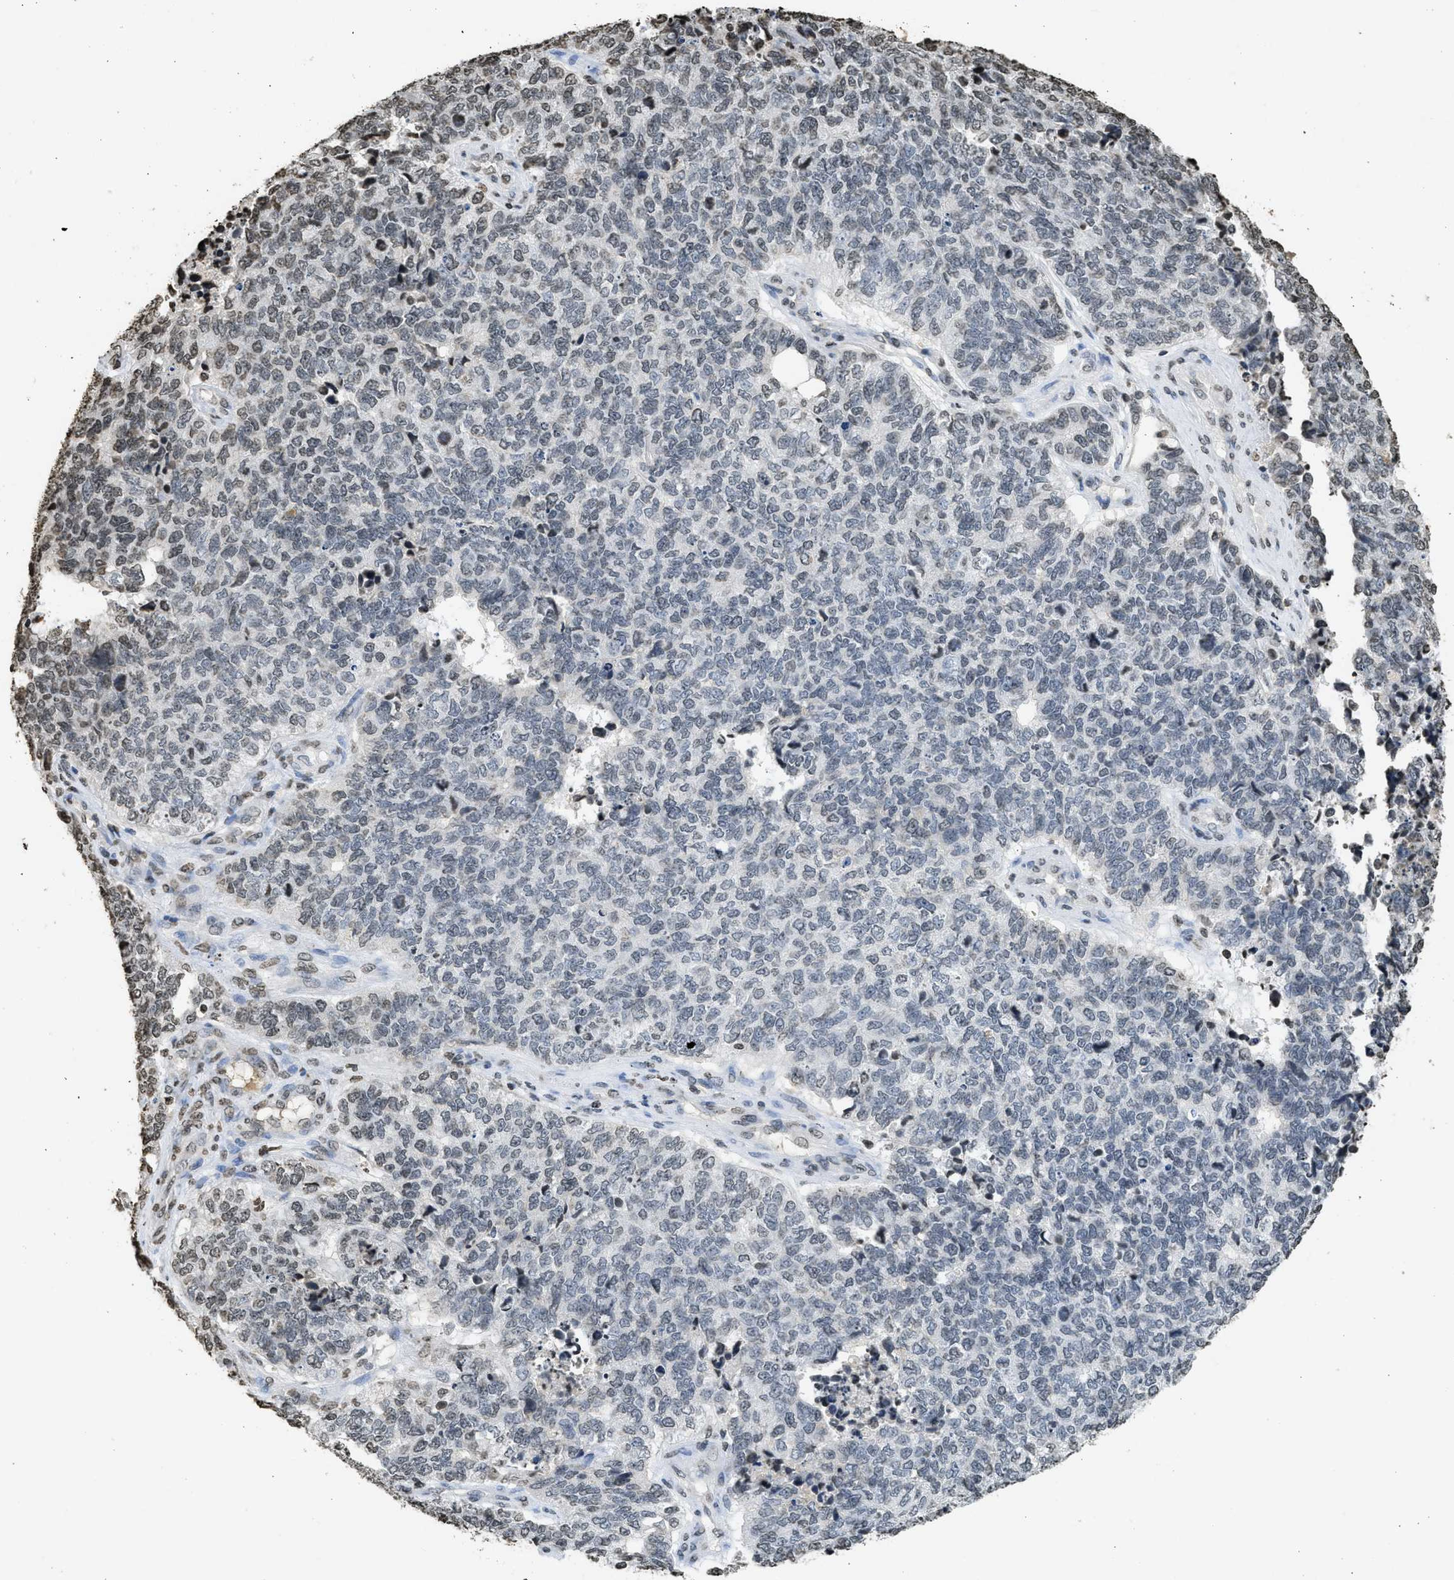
{"staining": {"intensity": "weak", "quantity": "<25%", "location": "nuclear"}, "tissue": "cervical cancer", "cell_type": "Tumor cells", "image_type": "cancer", "snomed": [{"axis": "morphology", "description": "Squamous cell carcinoma, NOS"}, {"axis": "topography", "description": "Cervix"}], "caption": "Human cervical cancer (squamous cell carcinoma) stained for a protein using IHC shows no positivity in tumor cells.", "gene": "RRAGC", "patient": {"sex": "female", "age": 63}}